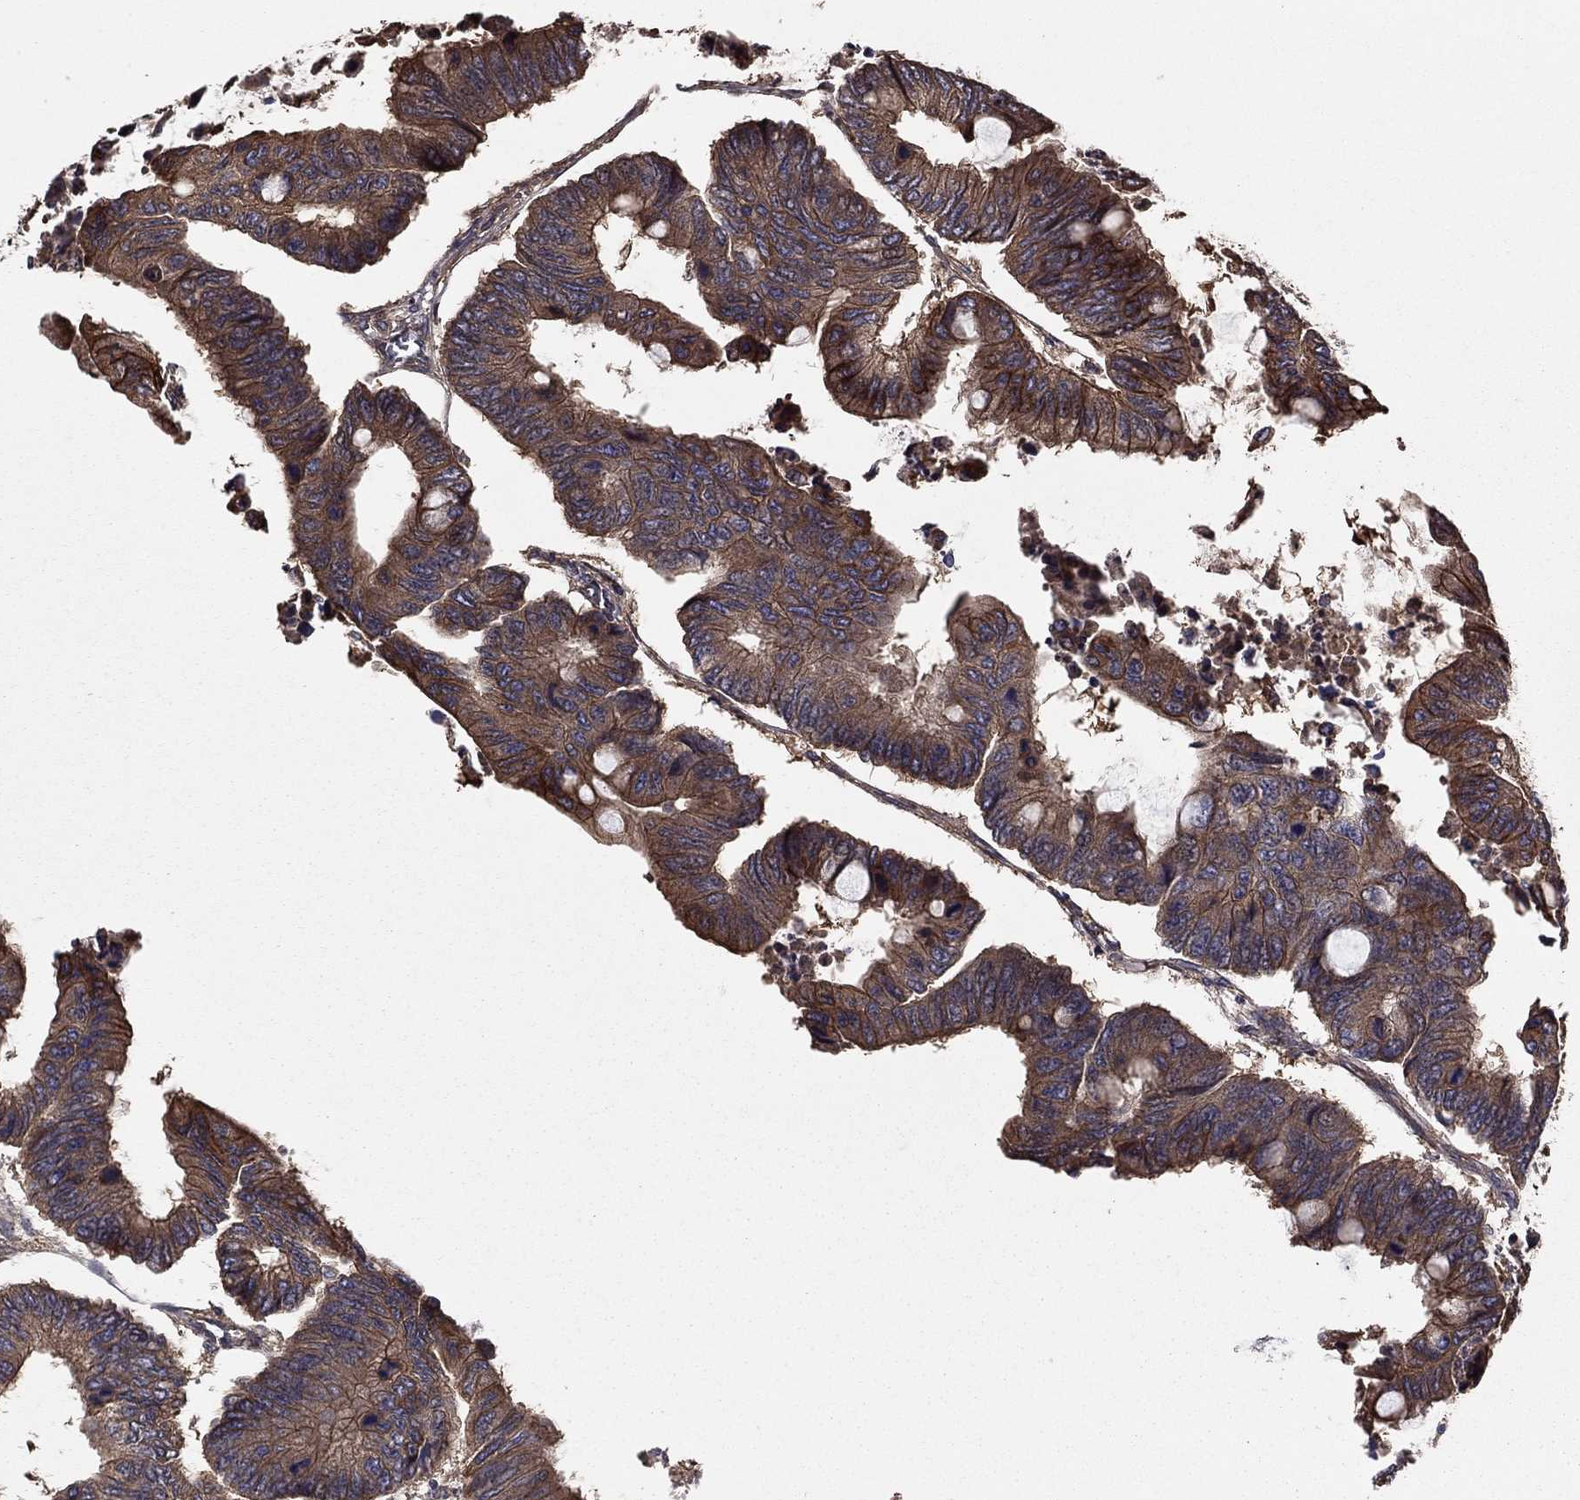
{"staining": {"intensity": "moderate", "quantity": ">75%", "location": "cytoplasmic/membranous"}, "tissue": "colorectal cancer", "cell_type": "Tumor cells", "image_type": "cancer", "snomed": [{"axis": "morphology", "description": "Normal tissue, NOS"}, {"axis": "morphology", "description": "Adenocarcinoma, NOS"}, {"axis": "topography", "description": "Rectum"}, {"axis": "topography", "description": "Peripheral nerve tissue"}], "caption": "A brown stain highlights moderate cytoplasmic/membranous staining of a protein in human colorectal cancer (adenocarcinoma) tumor cells.", "gene": "BABAM2", "patient": {"sex": "male", "age": 92}}